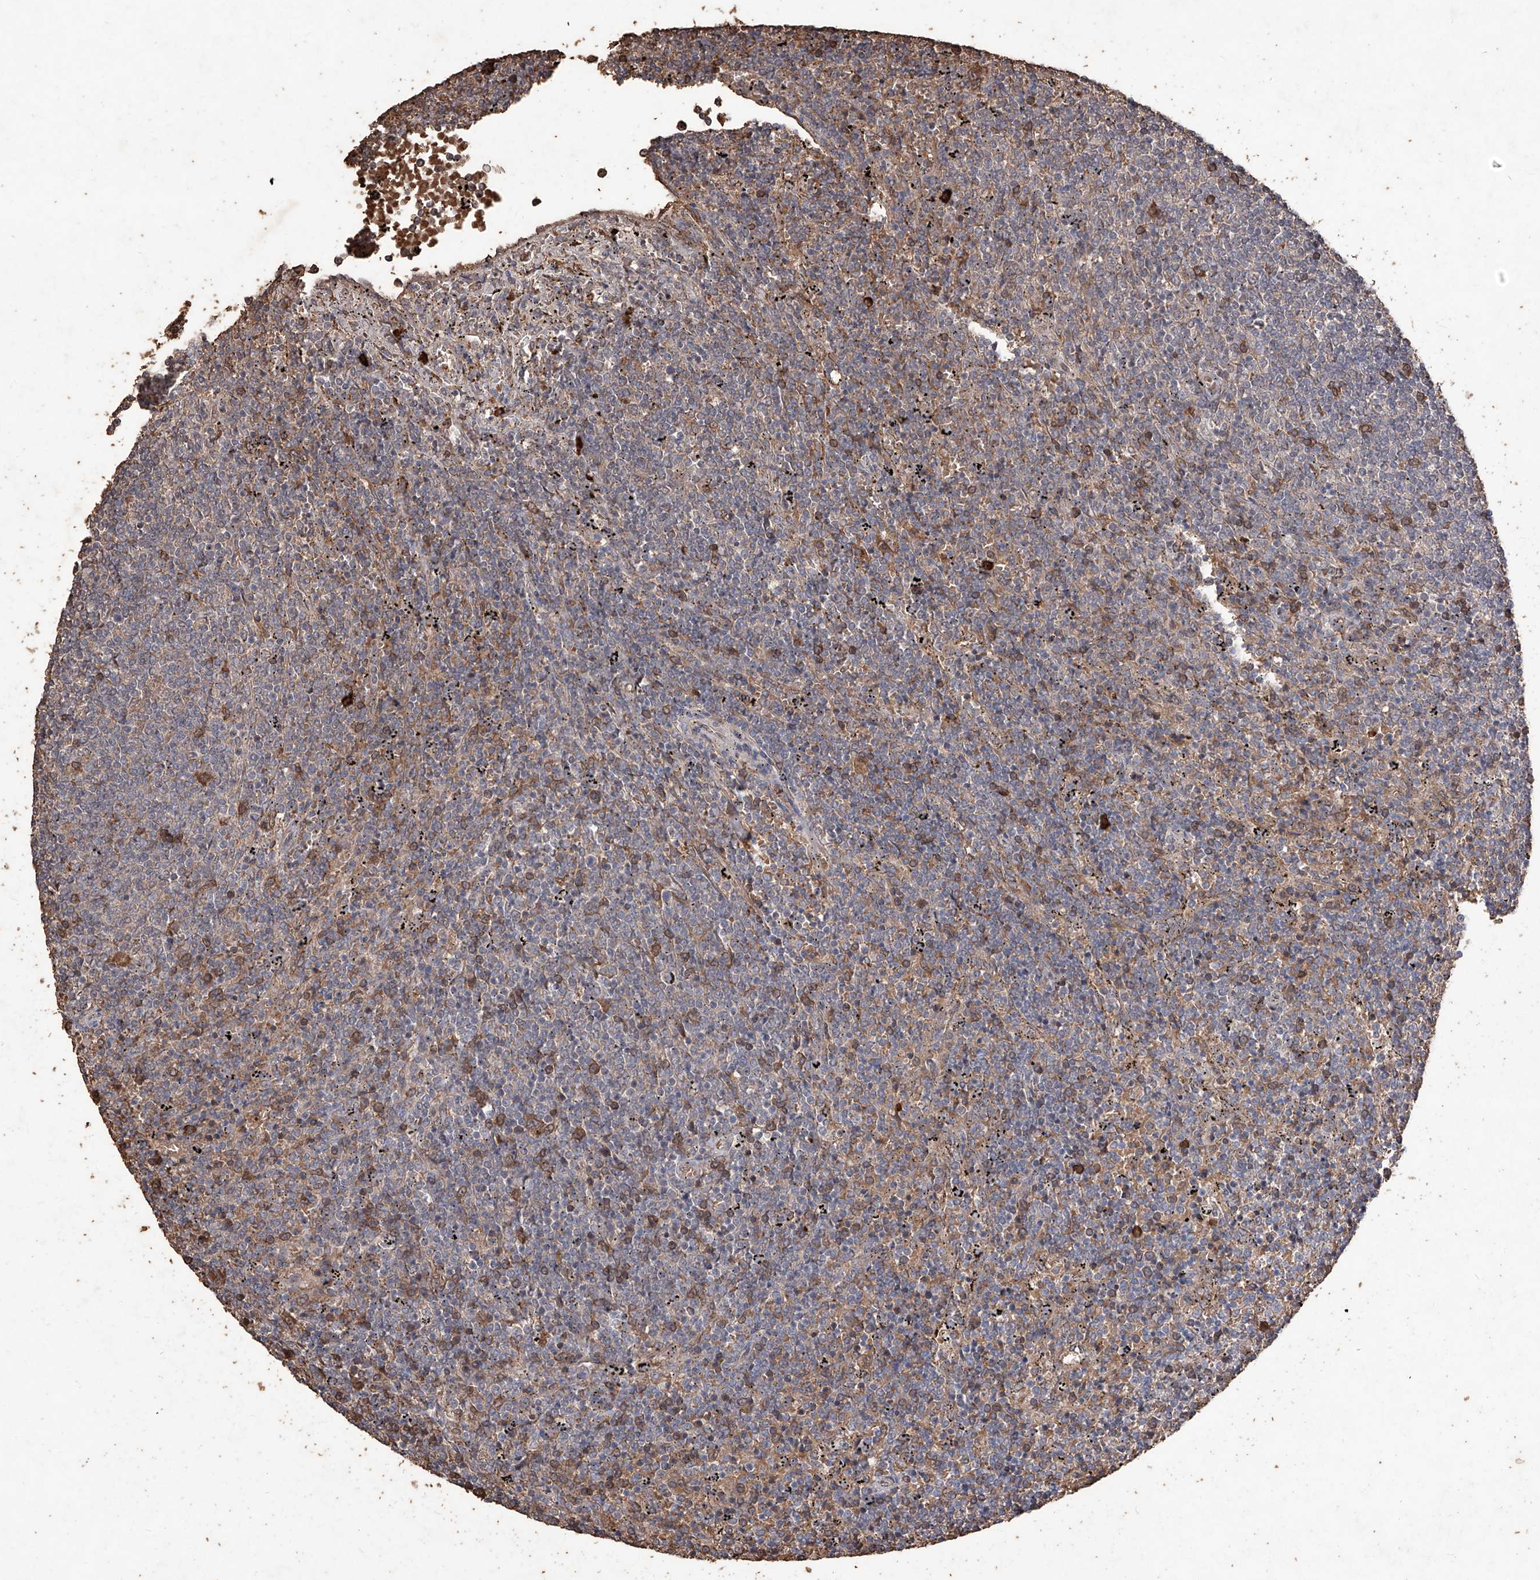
{"staining": {"intensity": "negative", "quantity": "none", "location": "none"}, "tissue": "lymphoma", "cell_type": "Tumor cells", "image_type": "cancer", "snomed": [{"axis": "morphology", "description": "Malignant lymphoma, non-Hodgkin's type, Low grade"}, {"axis": "topography", "description": "Spleen"}], "caption": "IHC image of human lymphoma stained for a protein (brown), which exhibits no positivity in tumor cells.", "gene": "EML1", "patient": {"sex": "female", "age": 50}}